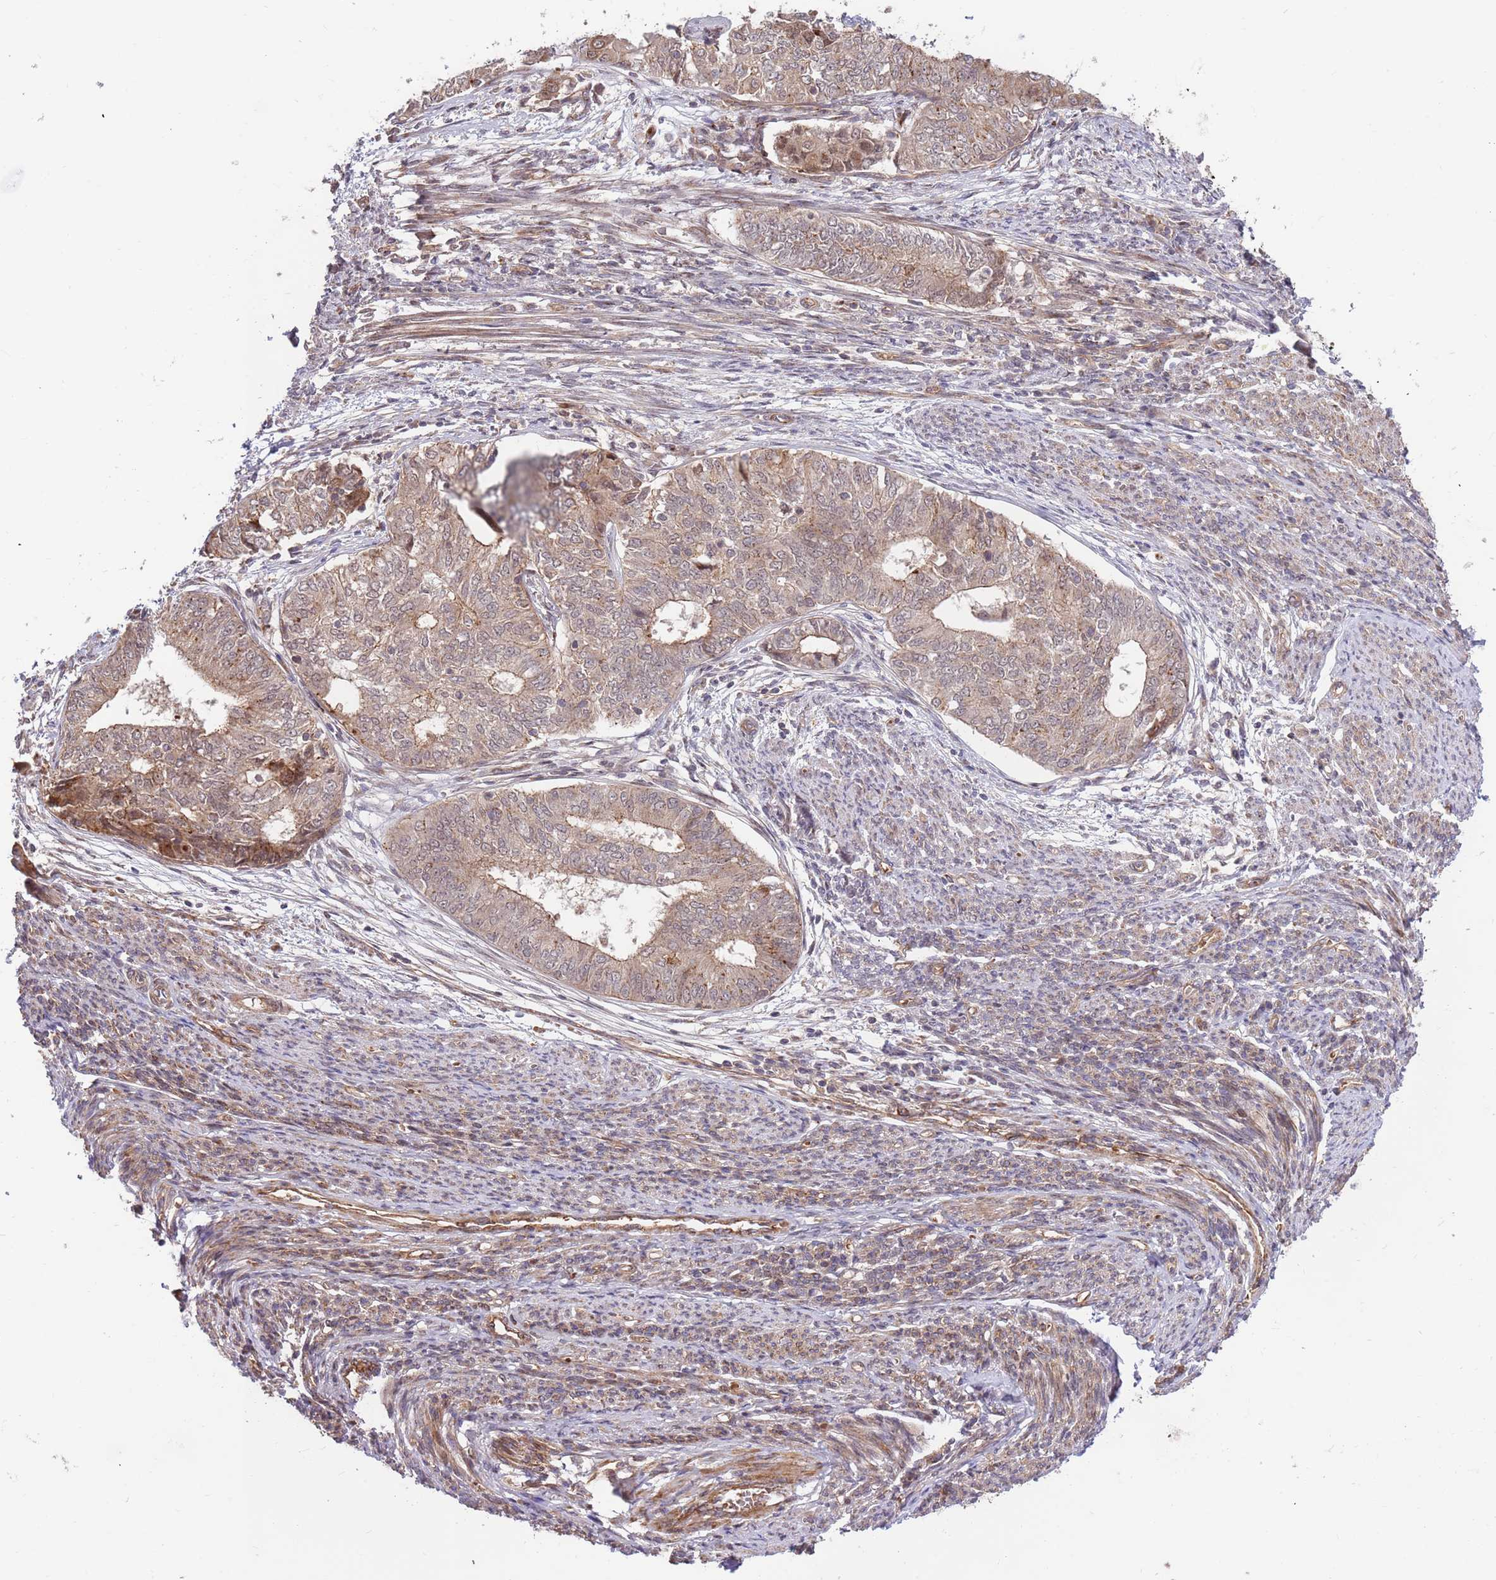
{"staining": {"intensity": "weak", "quantity": "25%-75%", "location": "cytoplasmic/membranous"}, "tissue": "endometrial cancer", "cell_type": "Tumor cells", "image_type": "cancer", "snomed": [{"axis": "morphology", "description": "Adenocarcinoma, NOS"}, {"axis": "topography", "description": "Endometrium"}], "caption": "Endometrial adenocarcinoma was stained to show a protein in brown. There is low levels of weak cytoplasmic/membranous positivity in approximately 25%-75% of tumor cells.", "gene": "HAUS3", "patient": {"sex": "female", "age": 62}}